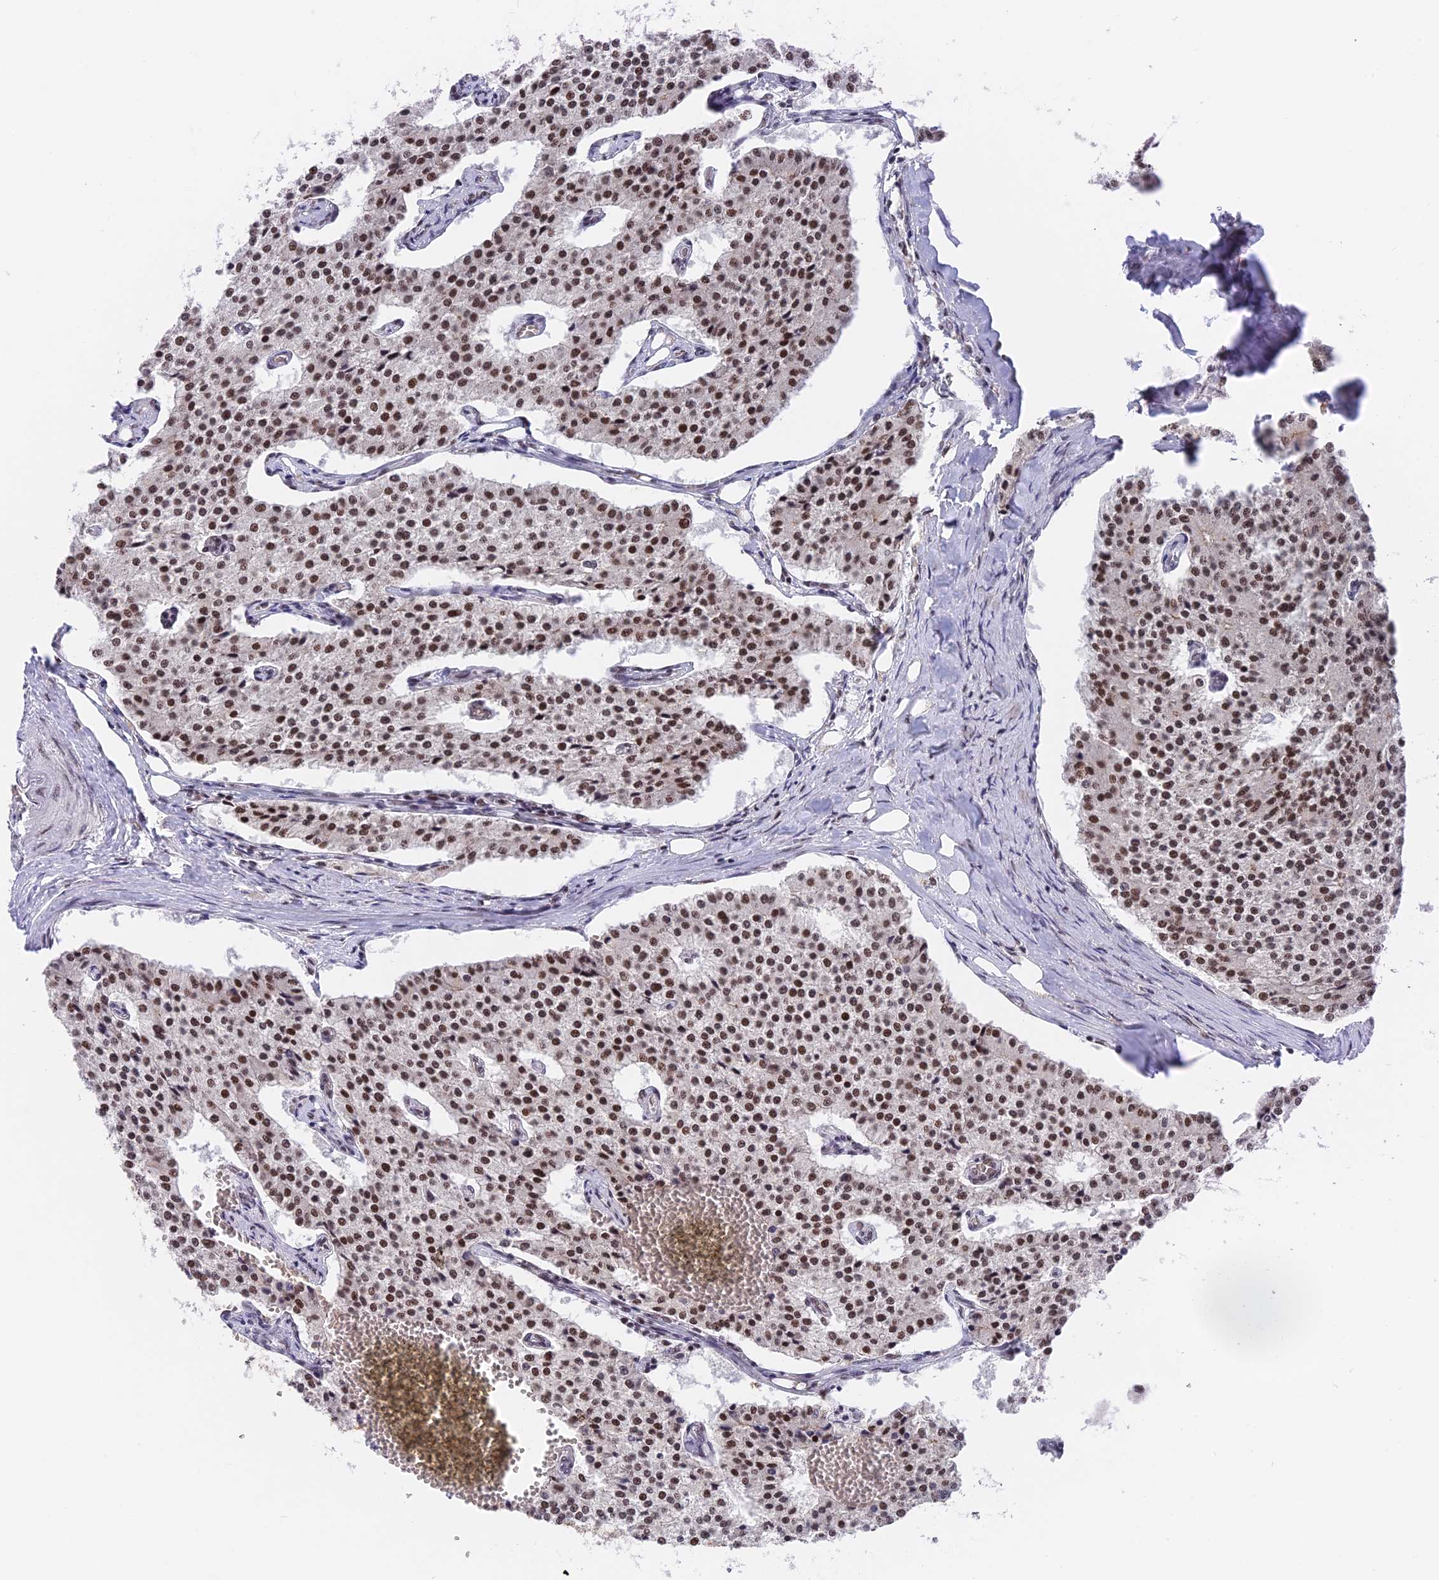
{"staining": {"intensity": "moderate", "quantity": ">75%", "location": "nuclear"}, "tissue": "carcinoid", "cell_type": "Tumor cells", "image_type": "cancer", "snomed": [{"axis": "morphology", "description": "Carcinoid, malignant, NOS"}, {"axis": "topography", "description": "Colon"}], "caption": "A high-resolution micrograph shows immunohistochemistry staining of carcinoid (malignant), which exhibits moderate nuclear staining in approximately >75% of tumor cells. (Stains: DAB (3,3'-diaminobenzidine) in brown, nuclei in blue, Microscopy: brightfield microscopy at high magnification).", "gene": "EEF1AKMT3", "patient": {"sex": "female", "age": 52}}